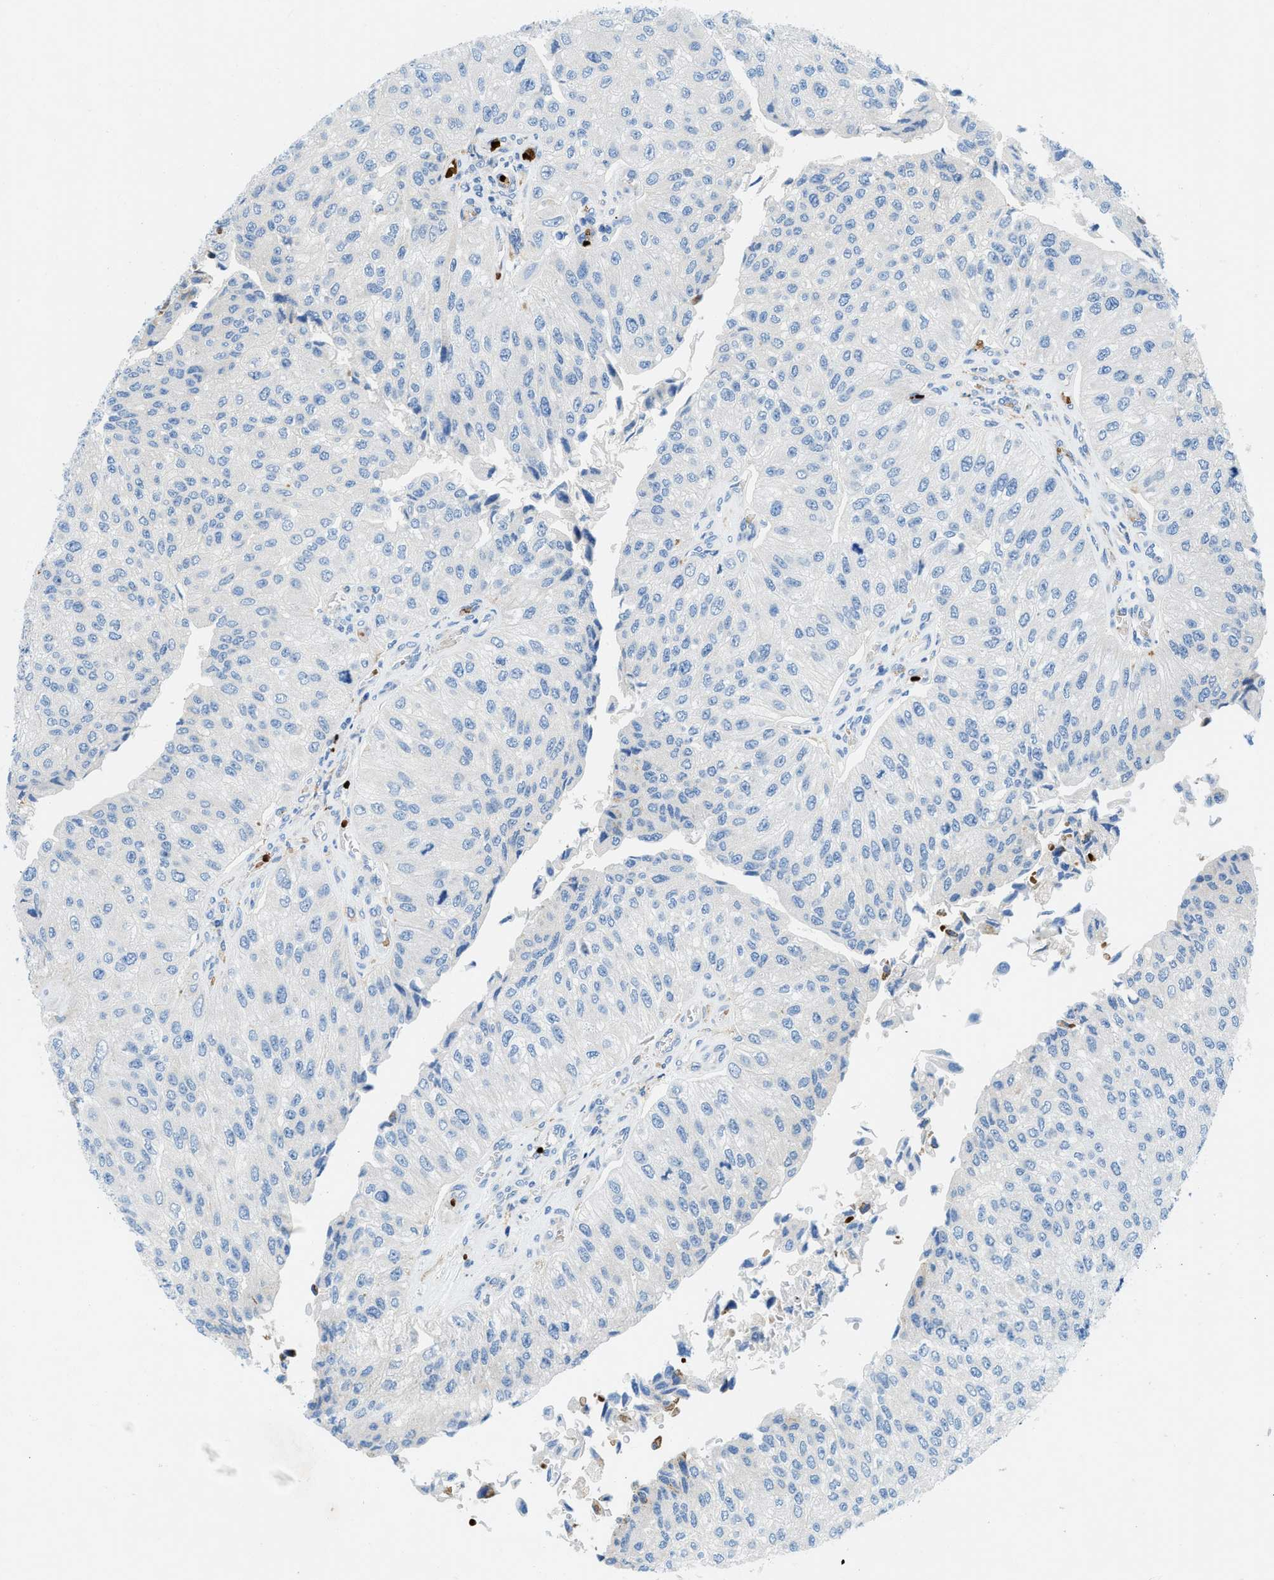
{"staining": {"intensity": "negative", "quantity": "none", "location": "none"}, "tissue": "urothelial cancer", "cell_type": "Tumor cells", "image_type": "cancer", "snomed": [{"axis": "morphology", "description": "Urothelial carcinoma, High grade"}, {"axis": "topography", "description": "Kidney"}, {"axis": "topography", "description": "Urinary bladder"}], "caption": "Urothelial cancer was stained to show a protein in brown. There is no significant staining in tumor cells.", "gene": "ZNF831", "patient": {"sex": "male", "age": 77}}